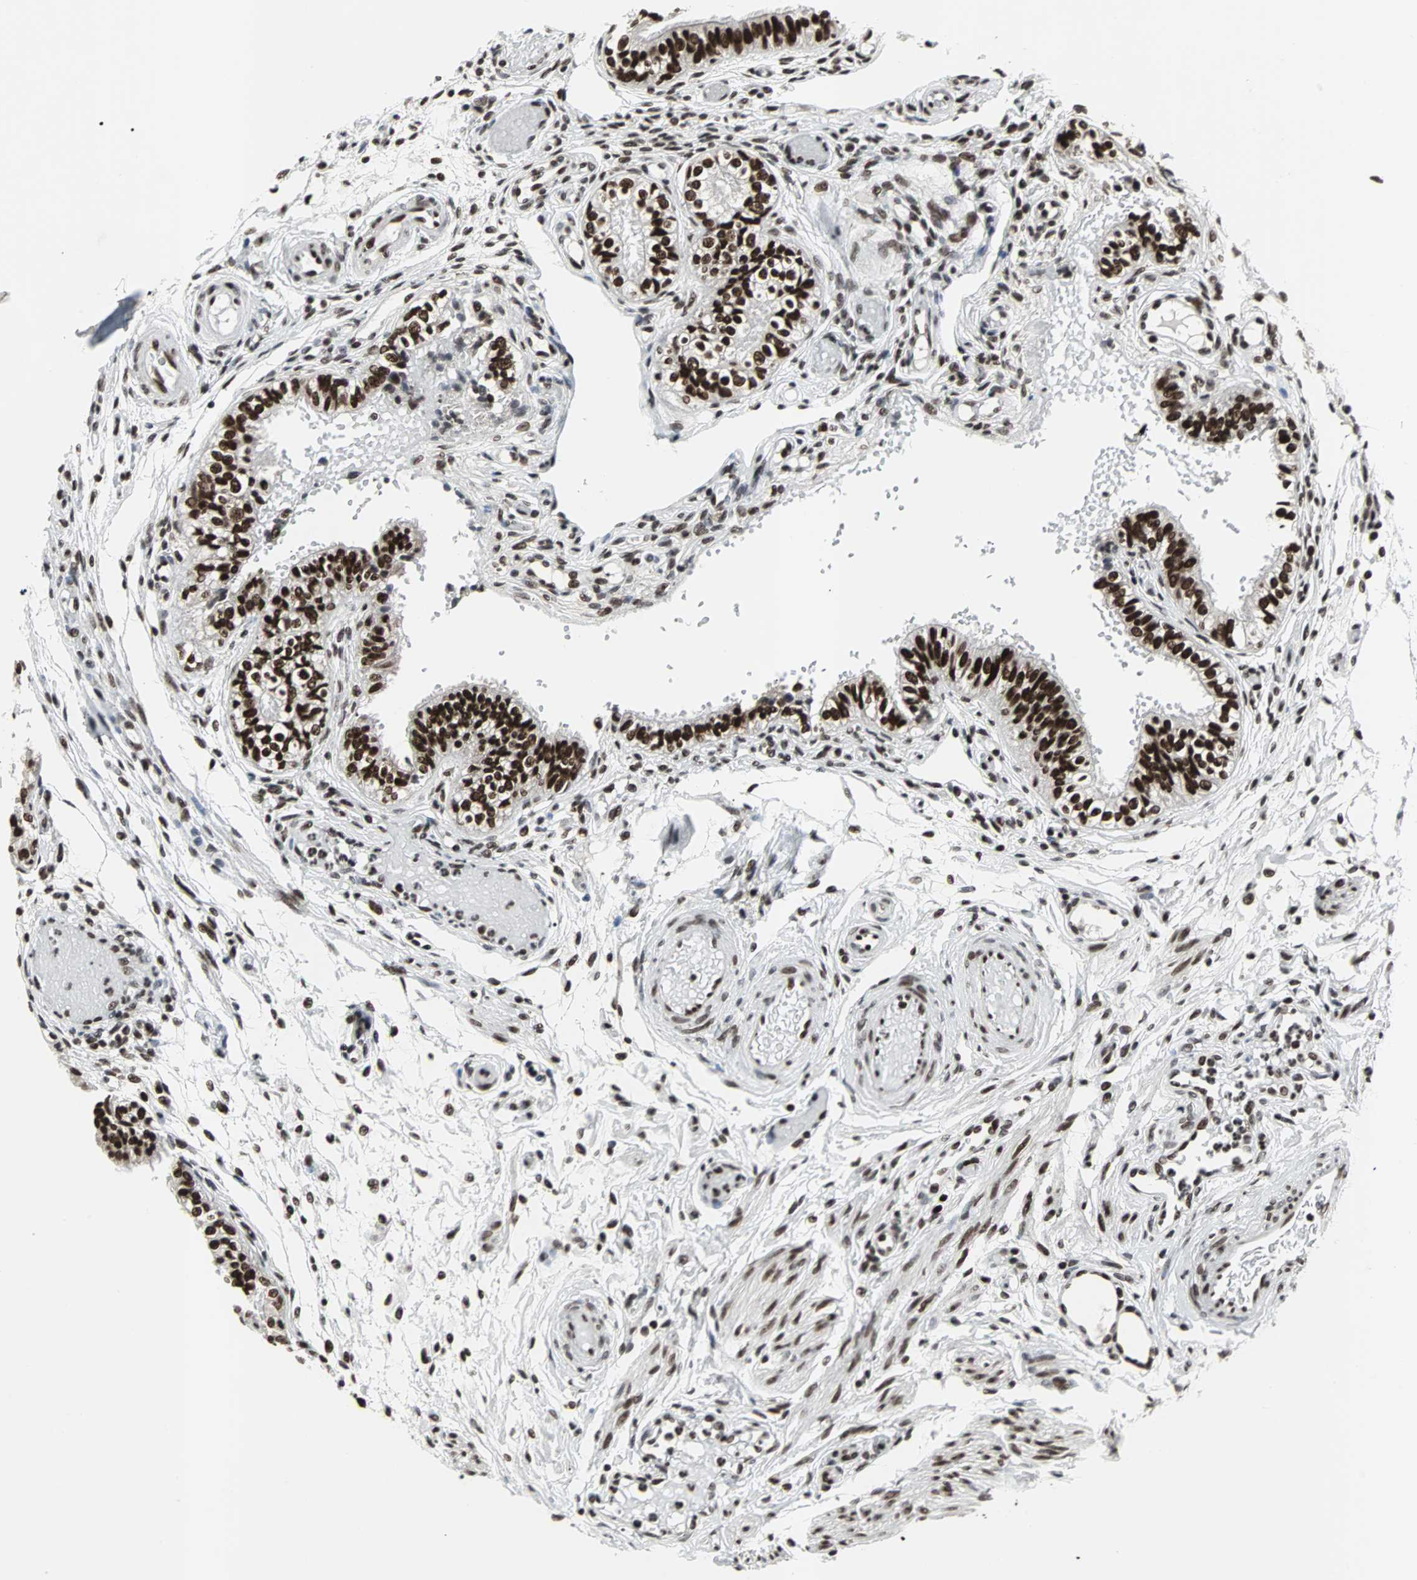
{"staining": {"intensity": "strong", "quantity": ">75%", "location": "nuclear"}, "tissue": "fallopian tube", "cell_type": "Glandular cells", "image_type": "normal", "snomed": [{"axis": "morphology", "description": "Normal tissue, NOS"}, {"axis": "morphology", "description": "Dermoid, NOS"}, {"axis": "topography", "description": "Fallopian tube"}], "caption": "IHC photomicrograph of normal human fallopian tube stained for a protein (brown), which shows high levels of strong nuclear positivity in approximately >75% of glandular cells.", "gene": "PNKP", "patient": {"sex": "female", "age": 33}}